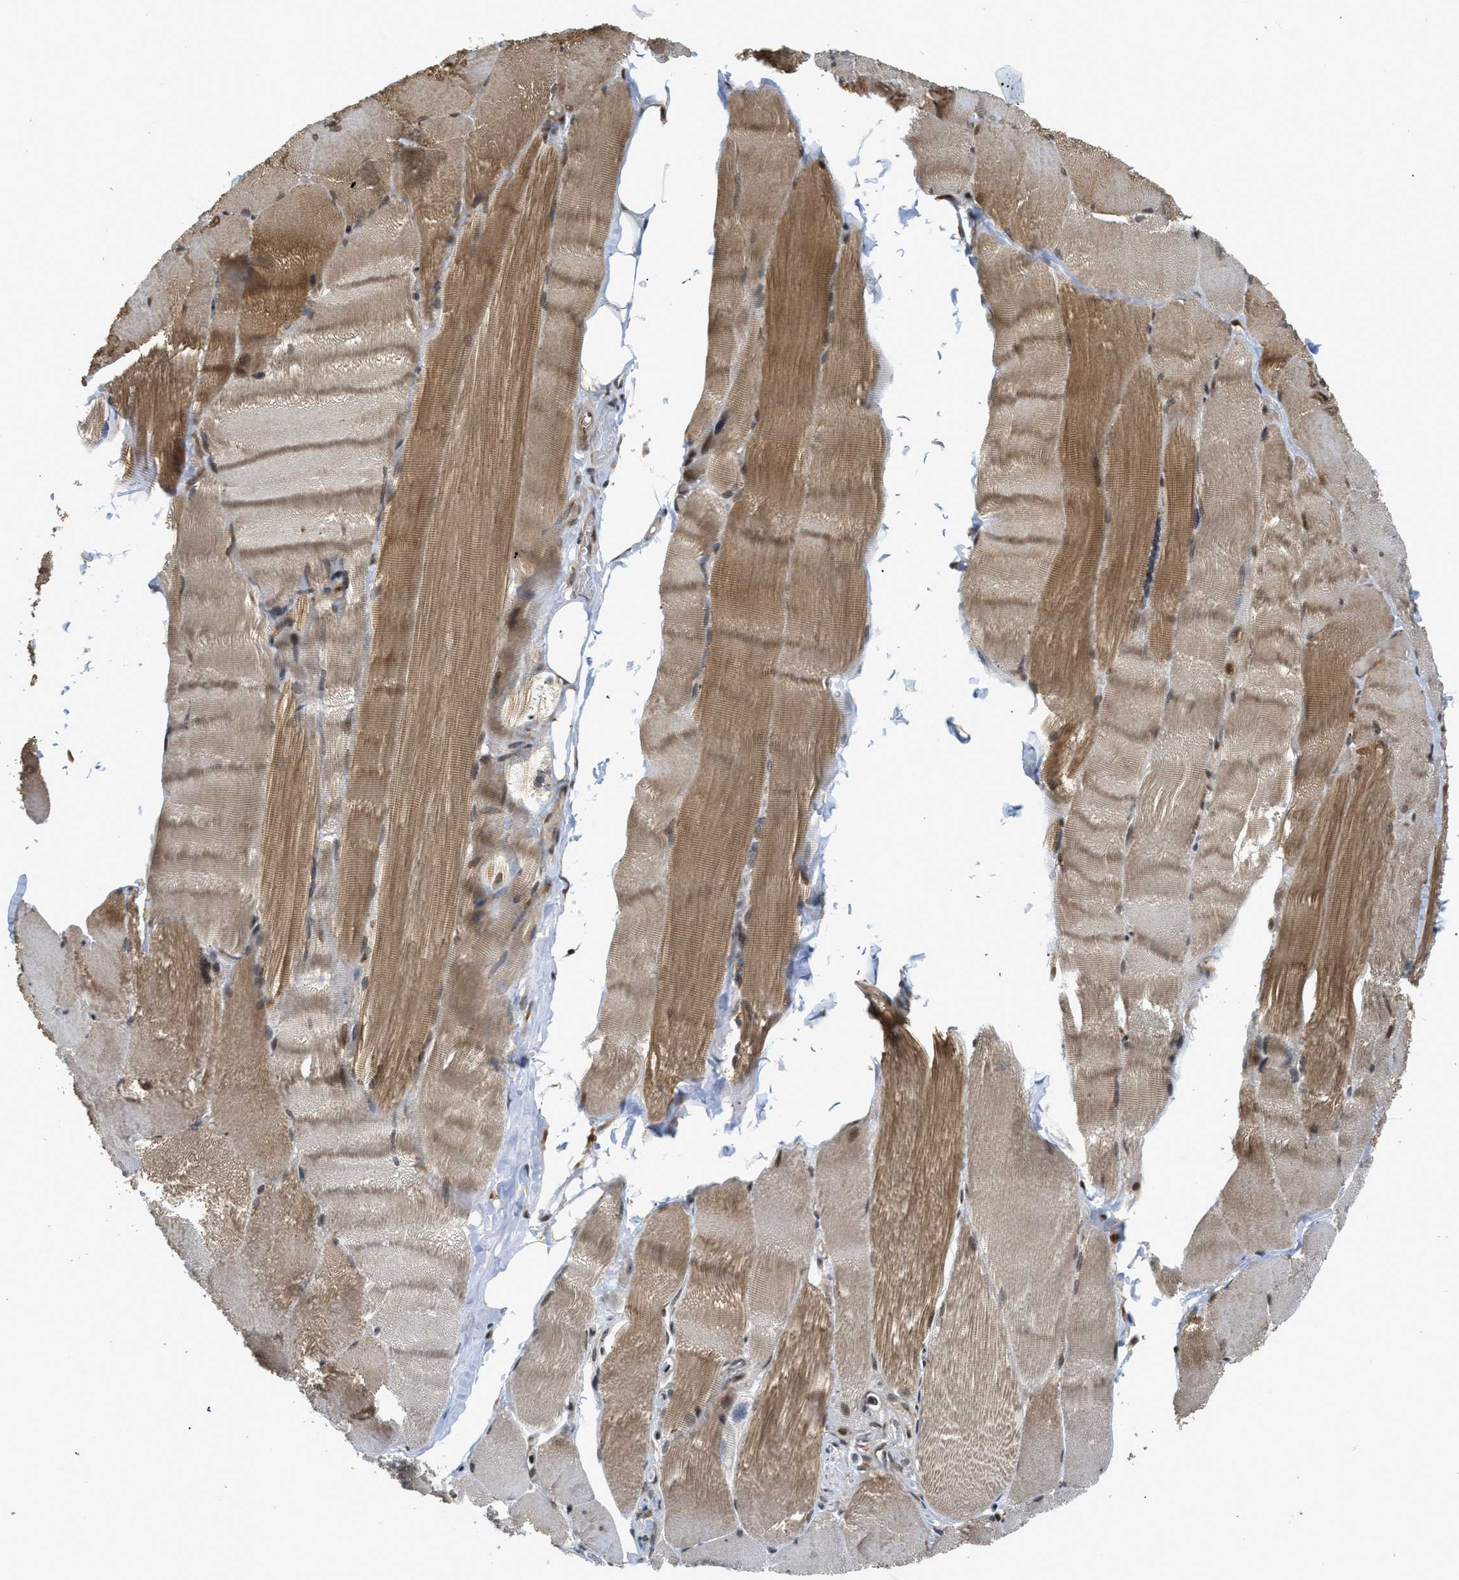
{"staining": {"intensity": "moderate", "quantity": ">75%", "location": "cytoplasmic/membranous,nuclear"}, "tissue": "skeletal muscle", "cell_type": "Myocytes", "image_type": "normal", "snomed": [{"axis": "morphology", "description": "Normal tissue, NOS"}, {"axis": "topography", "description": "Skin"}, {"axis": "topography", "description": "Skeletal muscle"}], "caption": "Unremarkable skeletal muscle reveals moderate cytoplasmic/membranous,nuclear expression in about >75% of myocytes (DAB (3,3'-diaminobenzidine) IHC, brown staining for protein, blue staining for nuclei)..", "gene": "TACC1", "patient": {"sex": "male", "age": 83}}